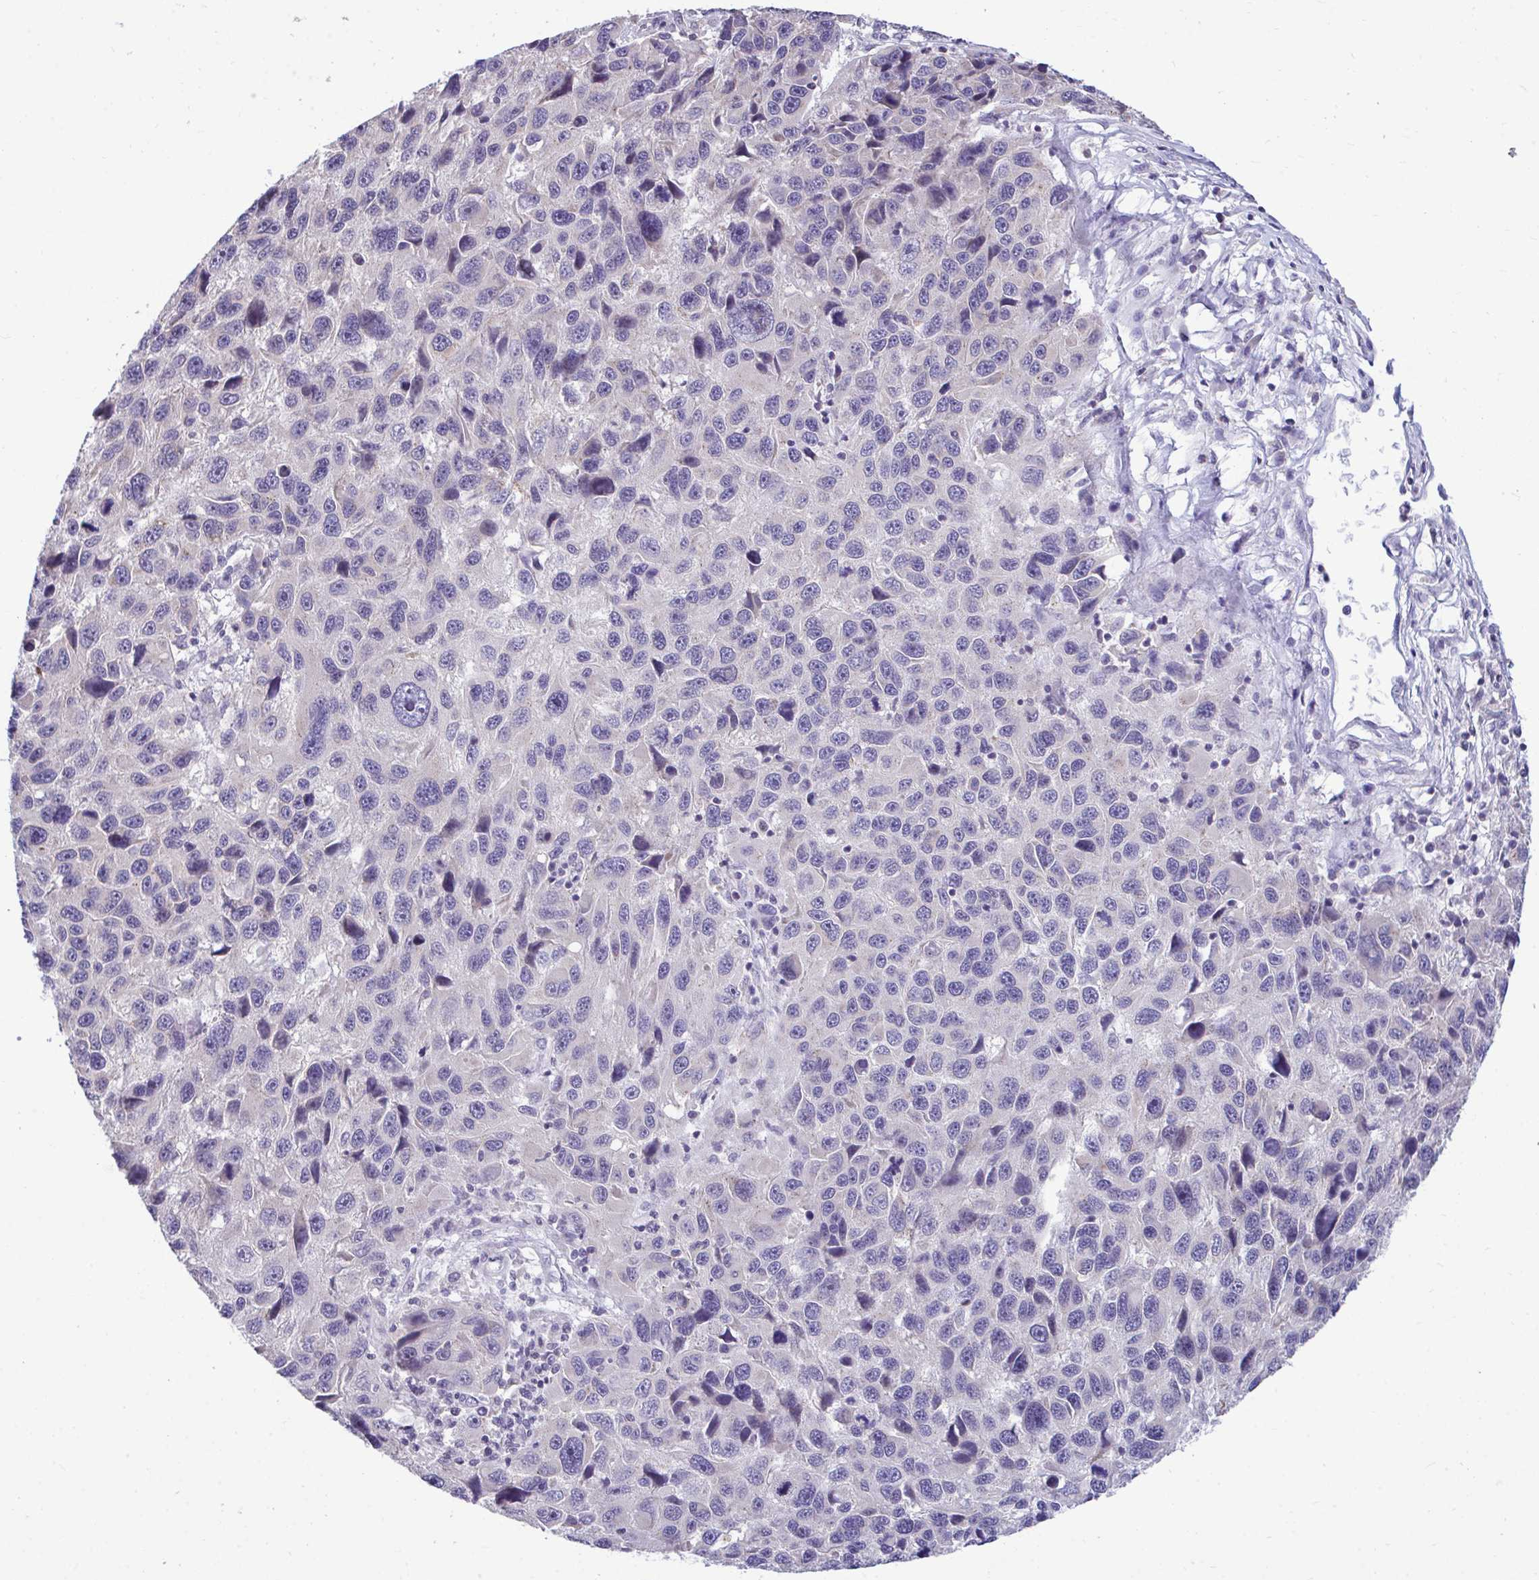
{"staining": {"intensity": "negative", "quantity": "none", "location": "none"}, "tissue": "melanoma", "cell_type": "Tumor cells", "image_type": "cancer", "snomed": [{"axis": "morphology", "description": "Malignant melanoma, NOS"}, {"axis": "topography", "description": "Skin"}], "caption": "High power microscopy image of an immunohistochemistry (IHC) micrograph of malignant melanoma, revealing no significant expression in tumor cells.", "gene": "PIGK", "patient": {"sex": "male", "age": 53}}